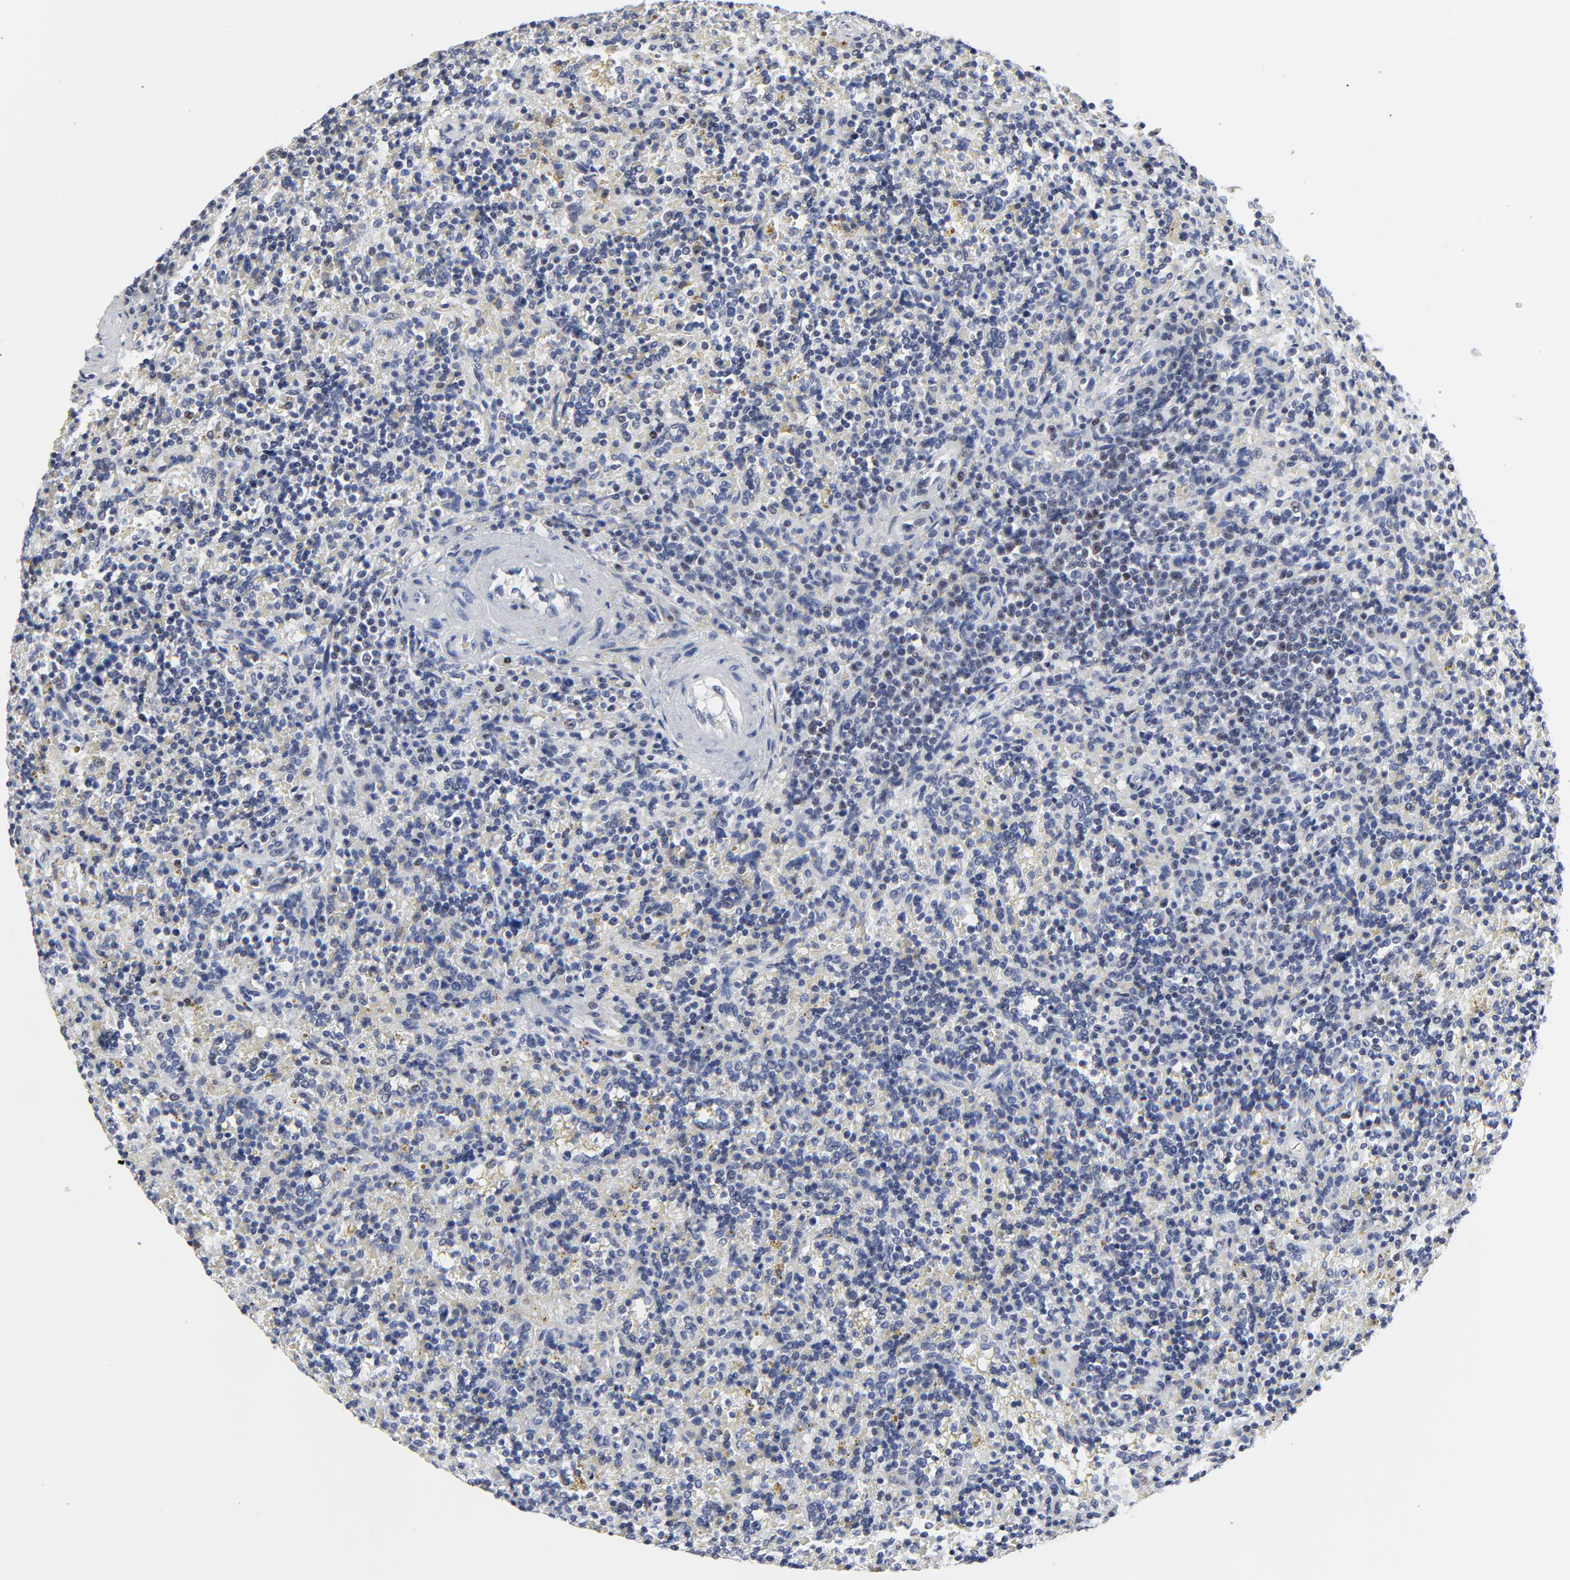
{"staining": {"intensity": "weak", "quantity": "<25%", "location": "nuclear"}, "tissue": "lymphoma", "cell_type": "Tumor cells", "image_type": "cancer", "snomed": [{"axis": "morphology", "description": "Malignant lymphoma, non-Hodgkin's type, Low grade"}, {"axis": "topography", "description": "Spleen"}], "caption": "Tumor cells are negative for protein expression in human lymphoma. (Brightfield microscopy of DAB immunohistochemistry (IHC) at high magnification).", "gene": "LNX1", "patient": {"sex": "male", "age": 67}}